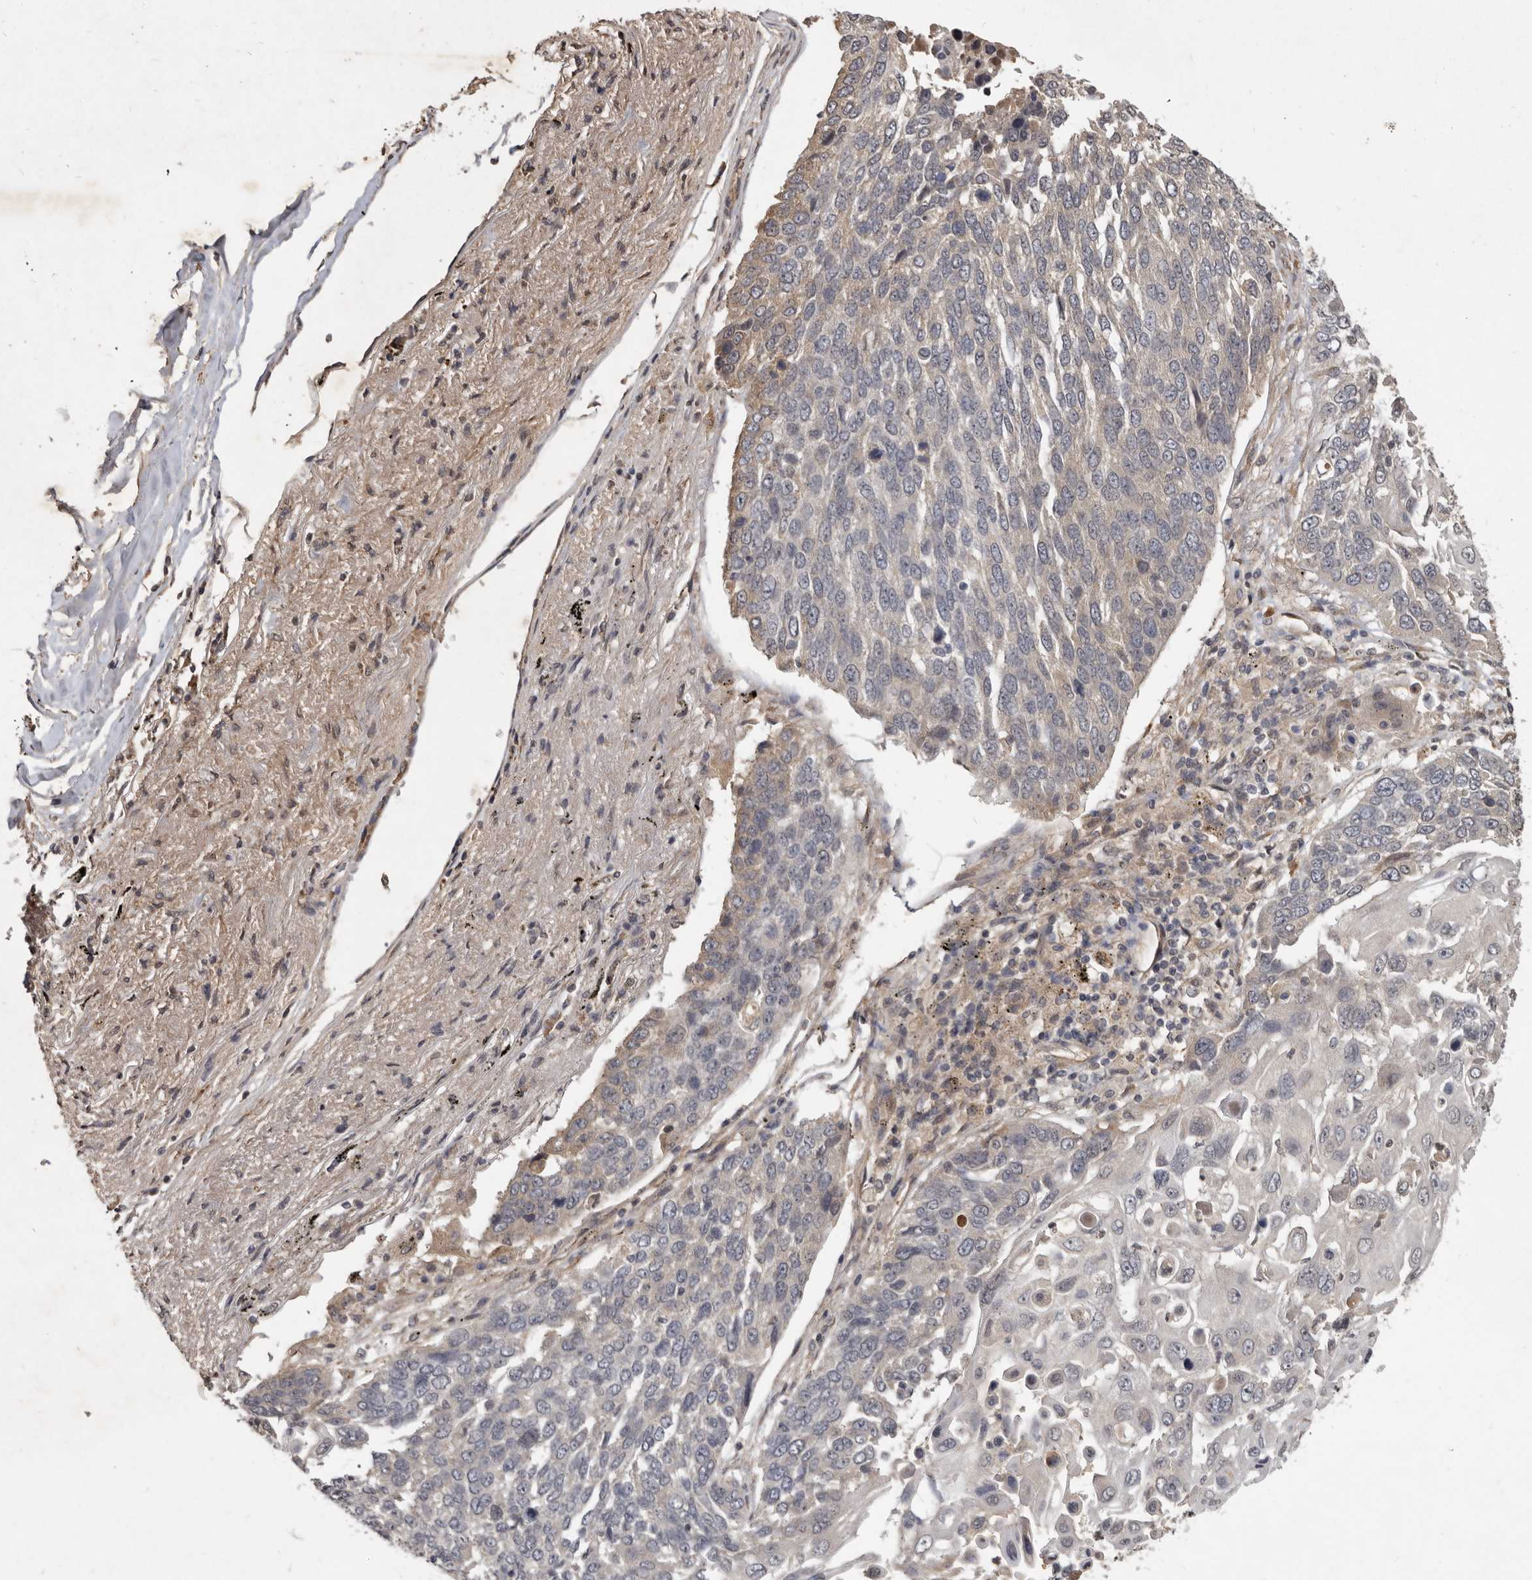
{"staining": {"intensity": "weak", "quantity": "<25%", "location": "cytoplasmic/membranous"}, "tissue": "lung cancer", "cell_type": "Tumor cells", "image_type": "cancer", "snomed": [{"axis": "morphology", "description": "Squamous cell carcinoma, NOS"}, {"axis": "topography", "description": "Lung"}], "caption": "DAB (3,3'-diaminobenzidine) immunohistochemical staining of lung squamous cell carcinoma reveals no significant staining in tumor cells.", "gene": "DNAJC28", "patient": {"sex": "male", "age": 66}}